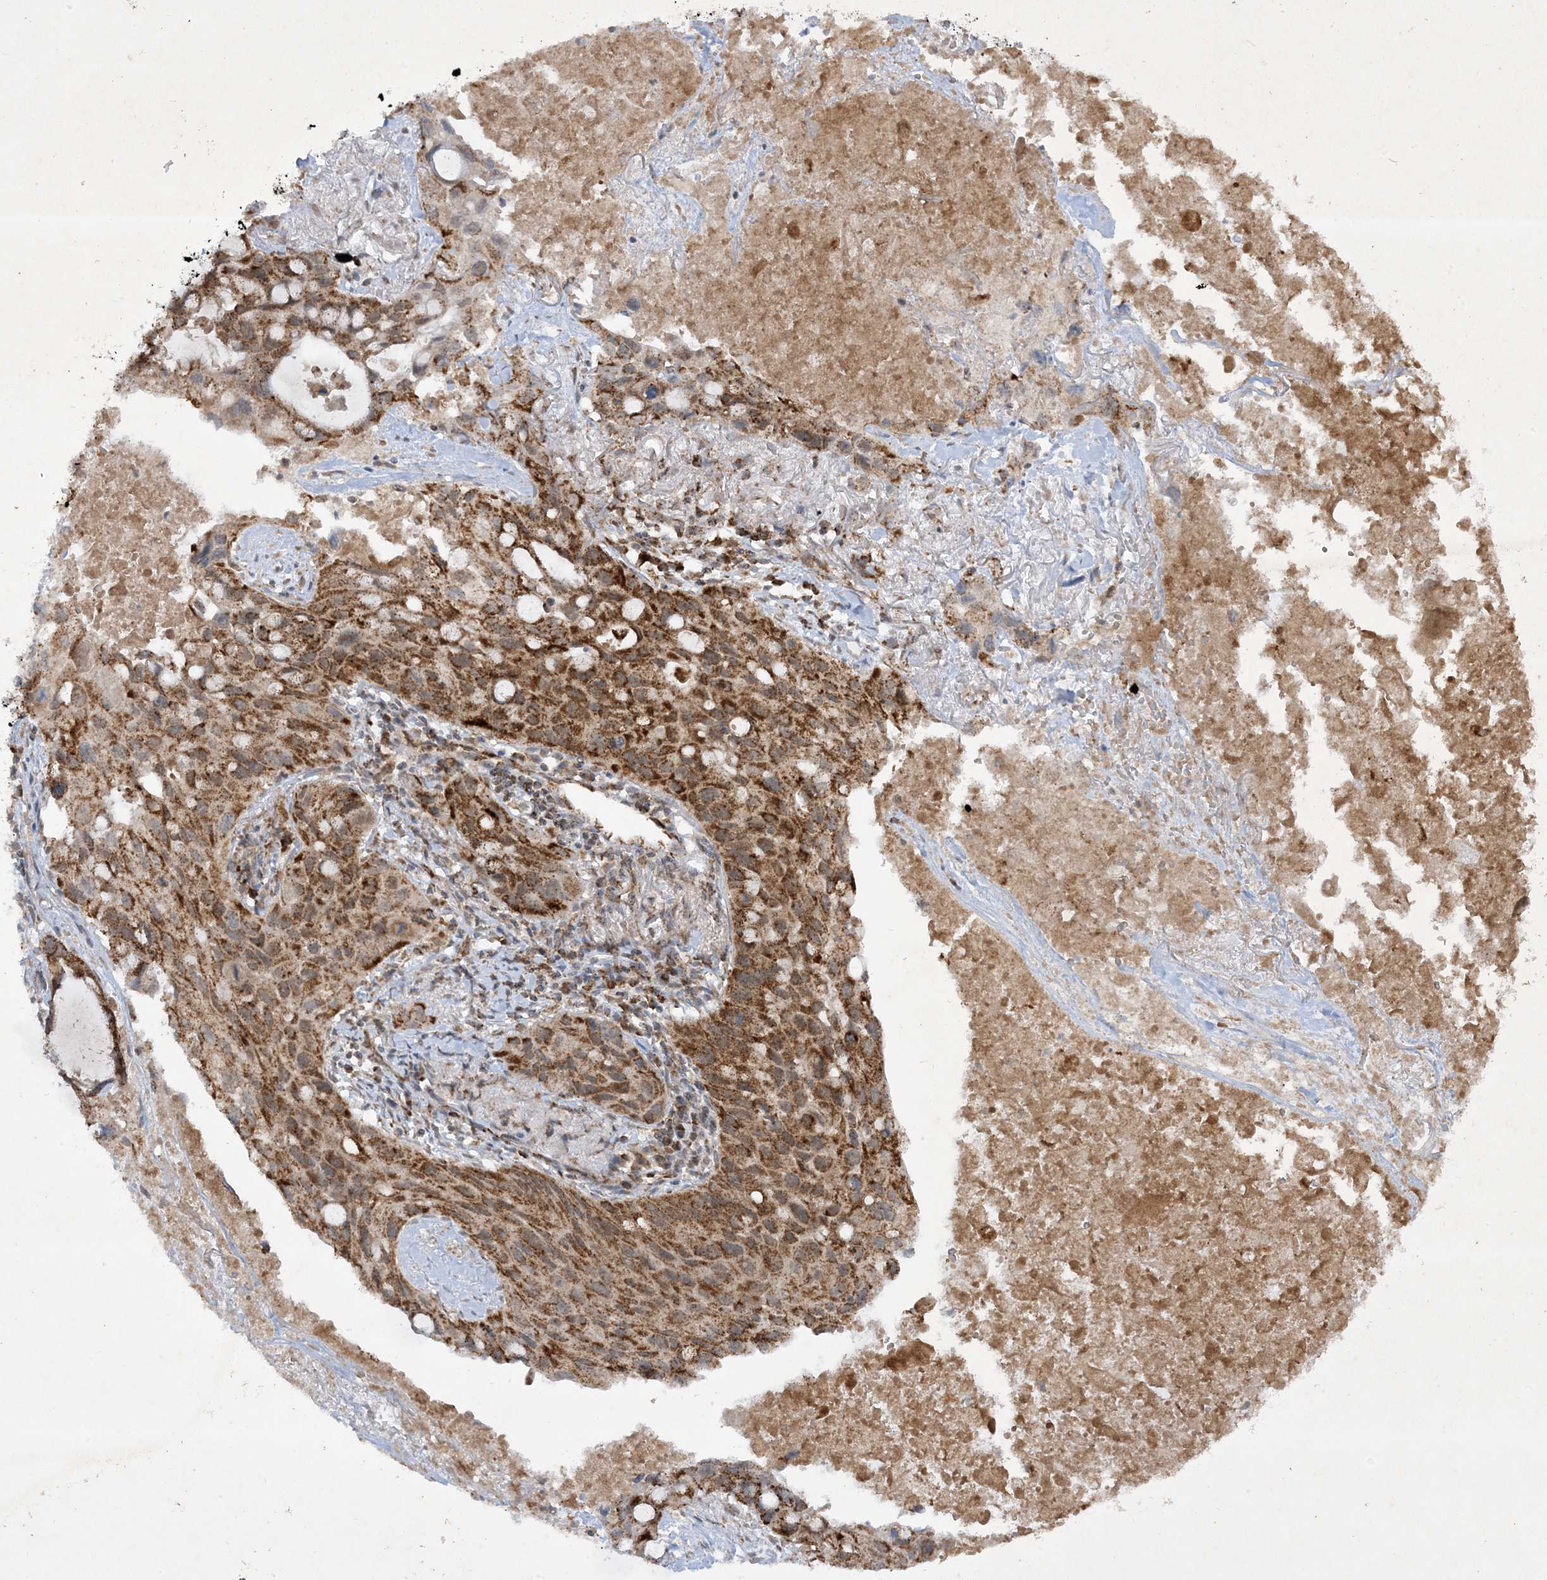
{"staining": {"intensity": "strong", "quantity": ">75%", "location": "cytoplasmic/membranous"}, "tissue": "lung cancer", "cell_type": "Tumor cells", "image_type": "cancer", "snomed": [{"axis": "morphology", "description": "Squamous cell carcinoma, NOS"}, {"axis": "topography", "description": "Lung"}], "caption": "Human lung squamous cell carcinoma stained with a brown dye shows strong cytoplasmic/membranous positive staining in about >75% of tumor cells.", "gene": "NDUFAF3", "patient": {"sex": "female", "age": 73}}